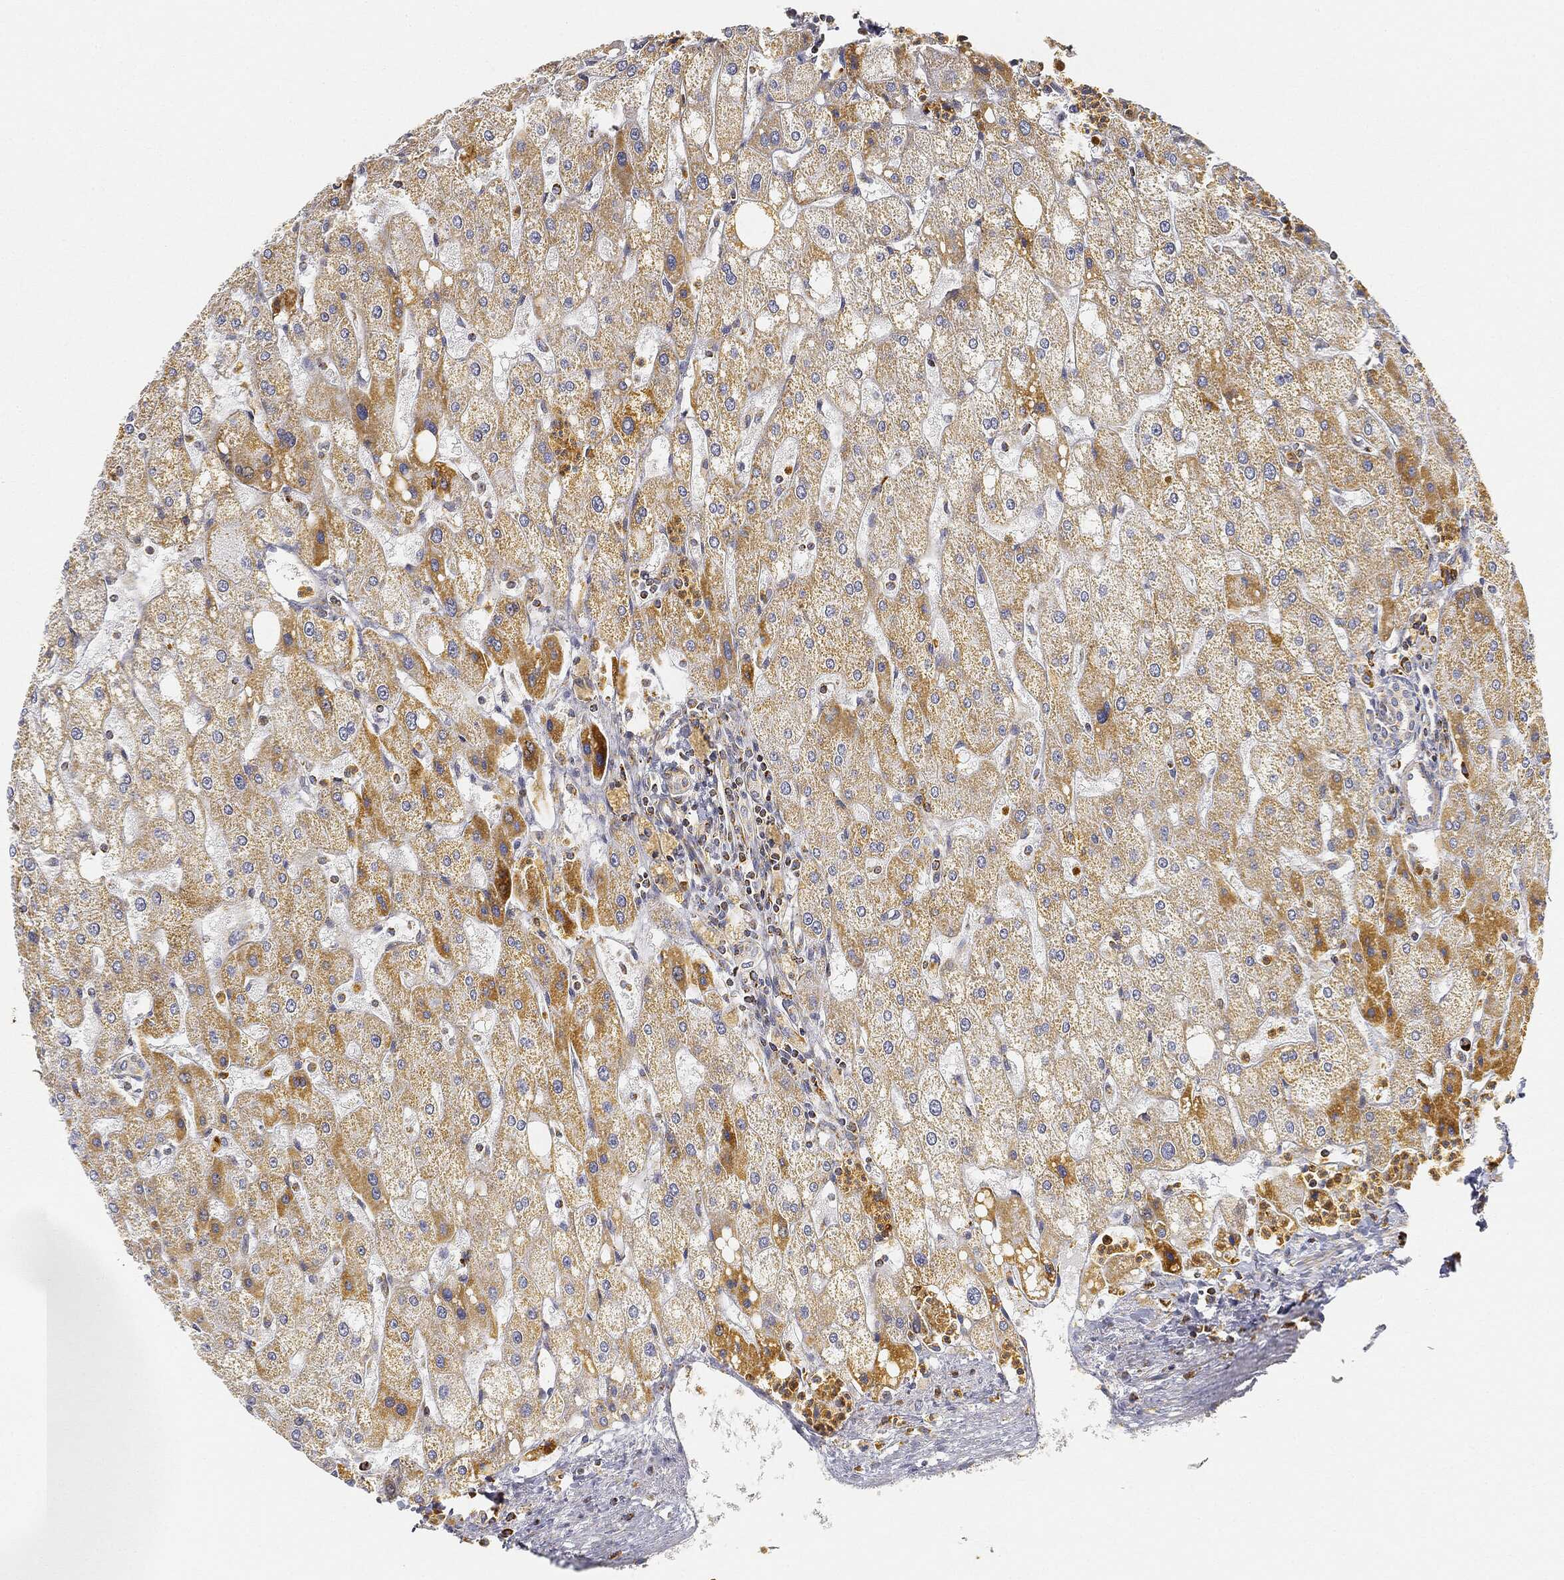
{"staining": {"intensity": "negative", "quantity": "none", "location": "none"}, "tissue": "liver", "cell_type": "Cholangiocytes", "image_type": "normal", "snomed": [{"axis": "morphology", "description": "Normal tissue, NOS"}, {"axis": "topography", "description": "Liver"}], "caption": "Immunohistochemistry (IHC) micrograph of unremarkable liver stained for a protein (brown), which displays no positivity in cholangiocytes. (DAB immunohistochemistry visualized using brightfield microscopy, high magnification).", "gene": "CAPN15", "patient": {"sex": "male", "age": 67}}